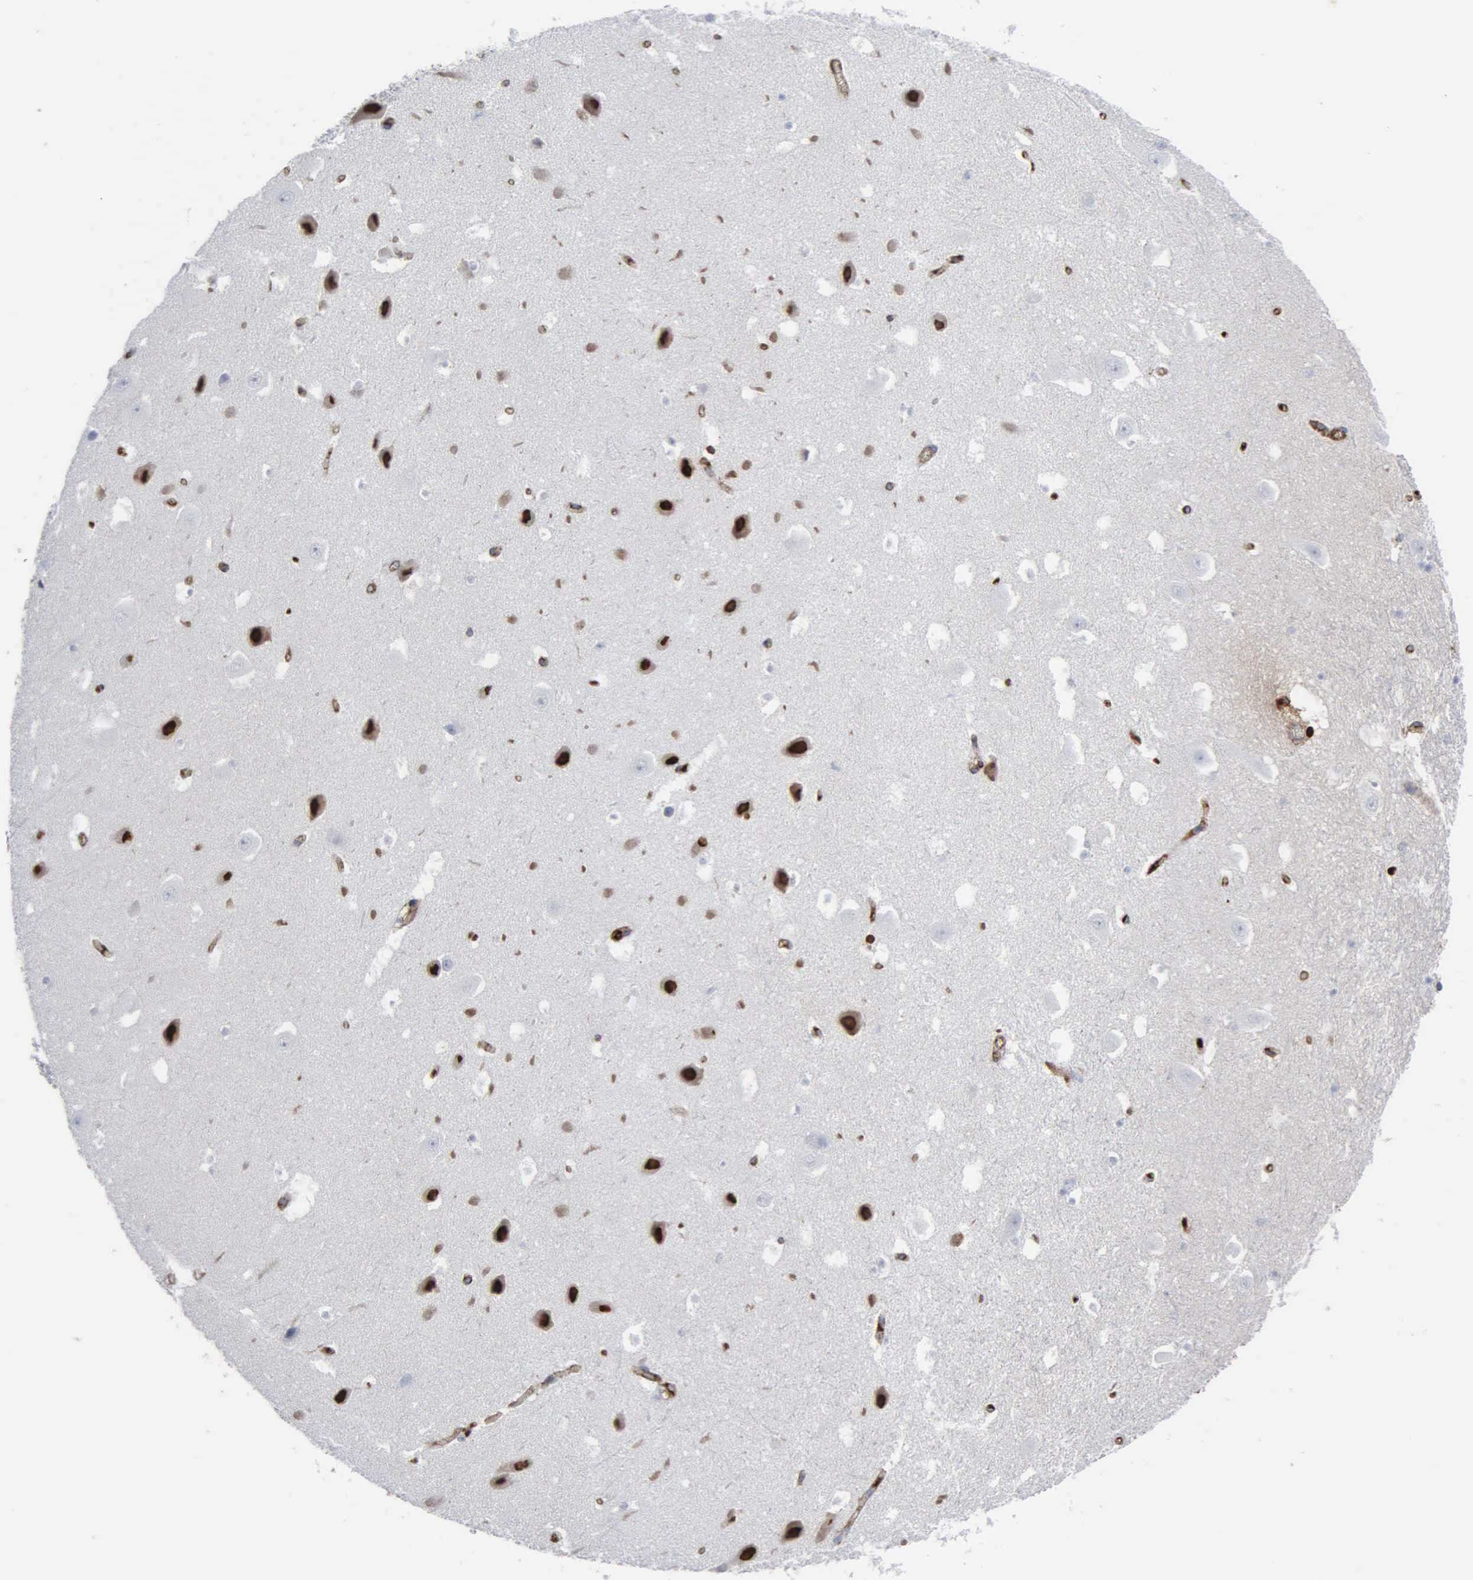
{"staining": {"intensity": "negative", "quantity": "none", "location": "none"}, "tissue": "hippocampus", "cell_type": "Glial cells", "image_type": "normal", "snomed": [{"axis": "morphology", "description": "Normal tissue, NOS"}, {"axis": "topography", "description": "Hippocampus"}], "caption": "High power microscopy micrograph of an IHC histopathology image of normal hippocampus, revealing no significant positivity in glial cells.", "gene": "FN1", "patient": {"sex": "male", "age": 45}}